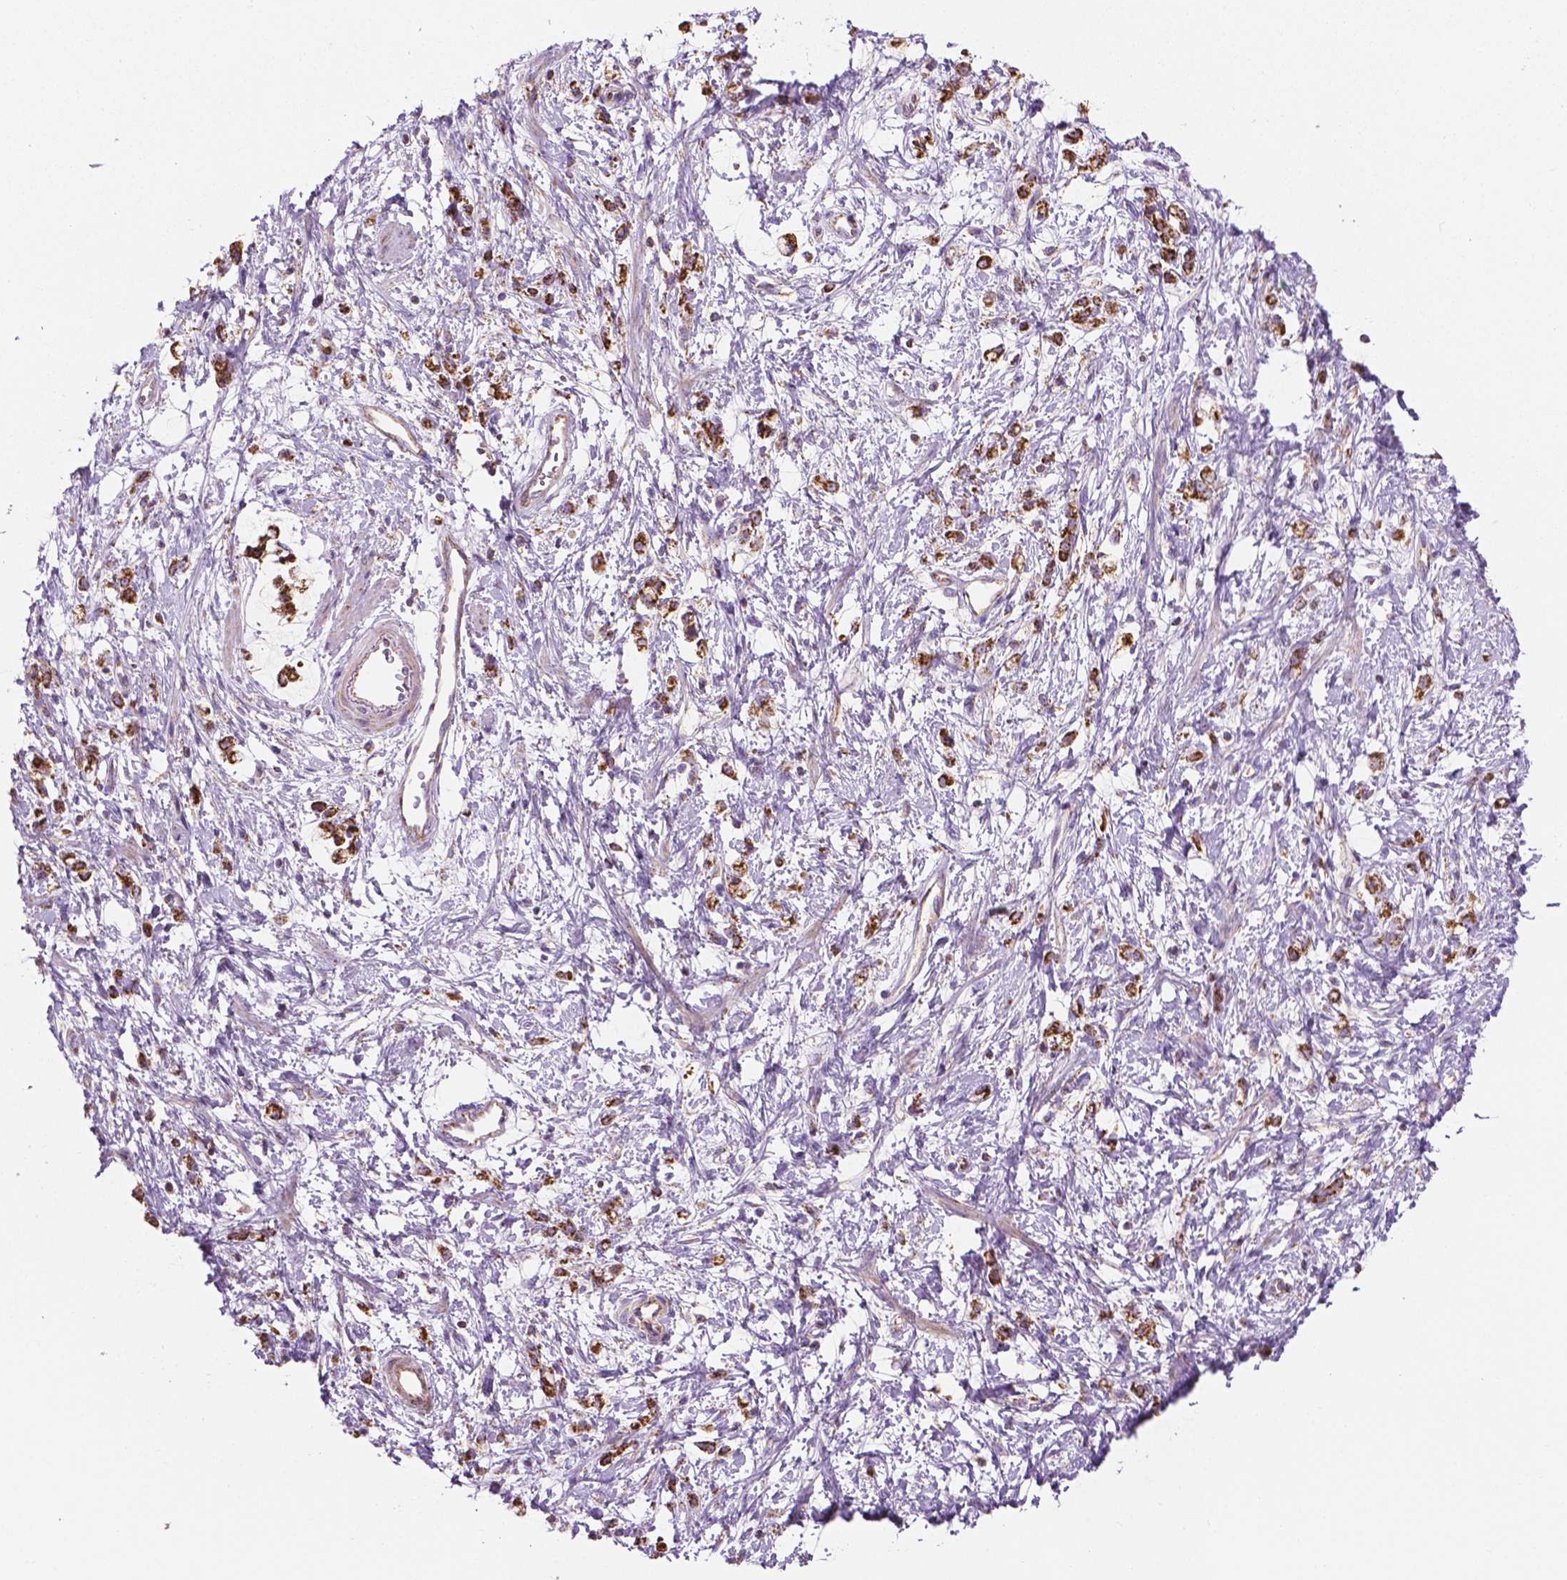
{"staining": {"intensity": "strong", "quantity": ">75%", "location": "cytoplasmic/membranous"}, "tissue": "stomach cancer", "cell_type": "Tumor cells", "image_type": "cancer", "snomed": [{"axis": "morphology", "description": "Adenocarcinoma, NOS"}, {"axis": "topography", "description": "Stomach"}], "caption": "Immunohistochemistry (IHC) micrograph of neoplastic tissue: stomach adenocarcinoma stained using immunohistochemistry exhibits high levels of strong protein expression localized specifically in the cytoplasmic/membranous of tumor cells, appearing as a cytoplasmic/membranous brown color.", "gene": "PIBF1", "patient": {"sex": "female", "age": 60}}